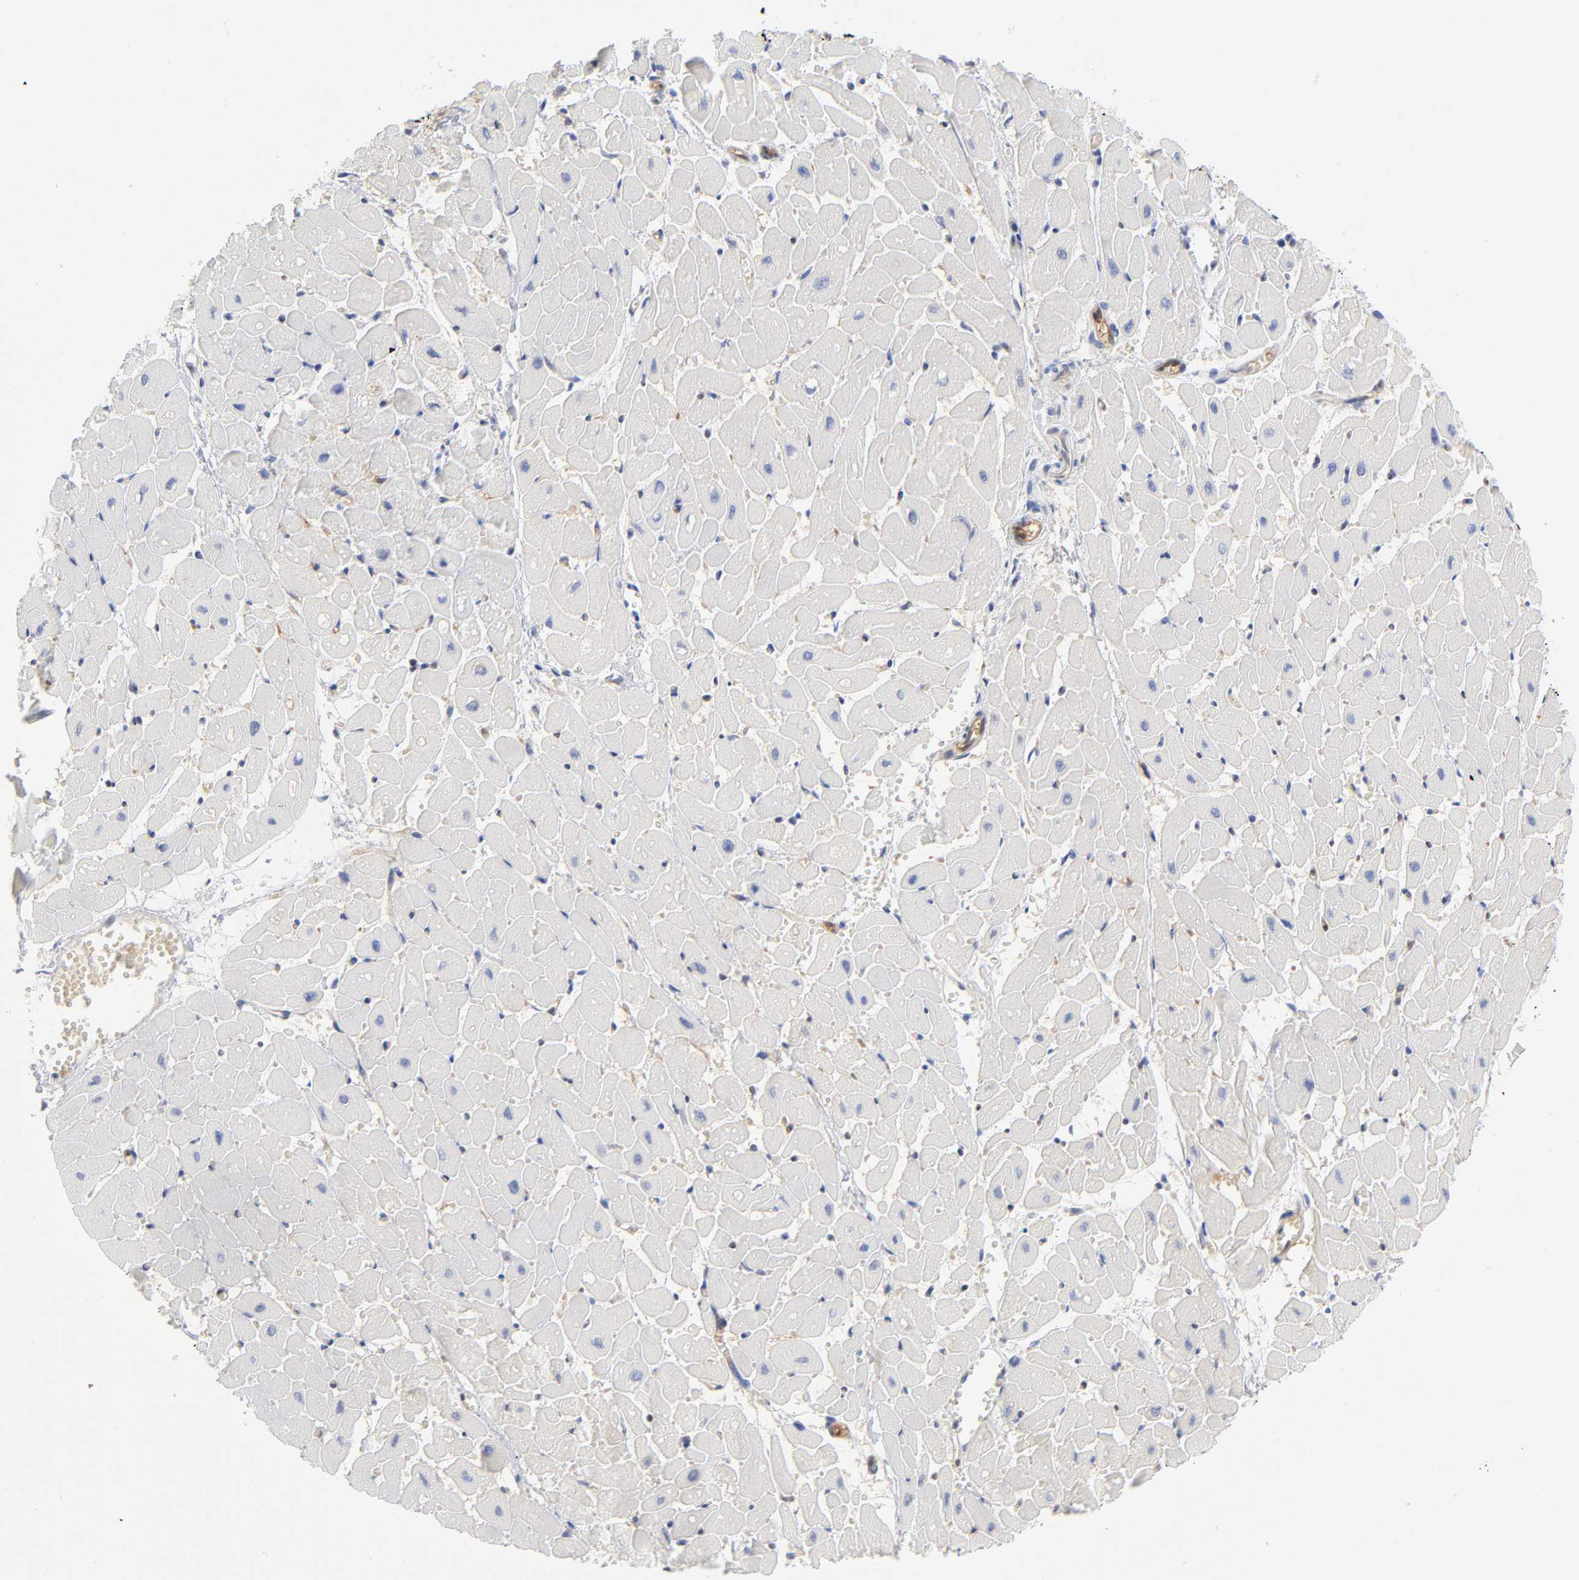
{"staining": {"intensity": "weak", "quantity": "<25%", "location": "cytoplasmic/membranous"}, "tissue": "heart muscle", "cell_type": "Cardiomyocytes", "image_type": "normal", "snomed": [{"axis": "morphology", "description": "Normal tissue, NOS"}, {"axis": "topography", "description": "Heart"}], "caption": "Immunohistochemical staining of benign human heart muscle exhibits no significant staining in cardiomyocytes. (DAB IHC visualized using brightfield microscopy, high magnification).", "gene": "DFFB", "patient": {"sex": "female", "age": 19}}